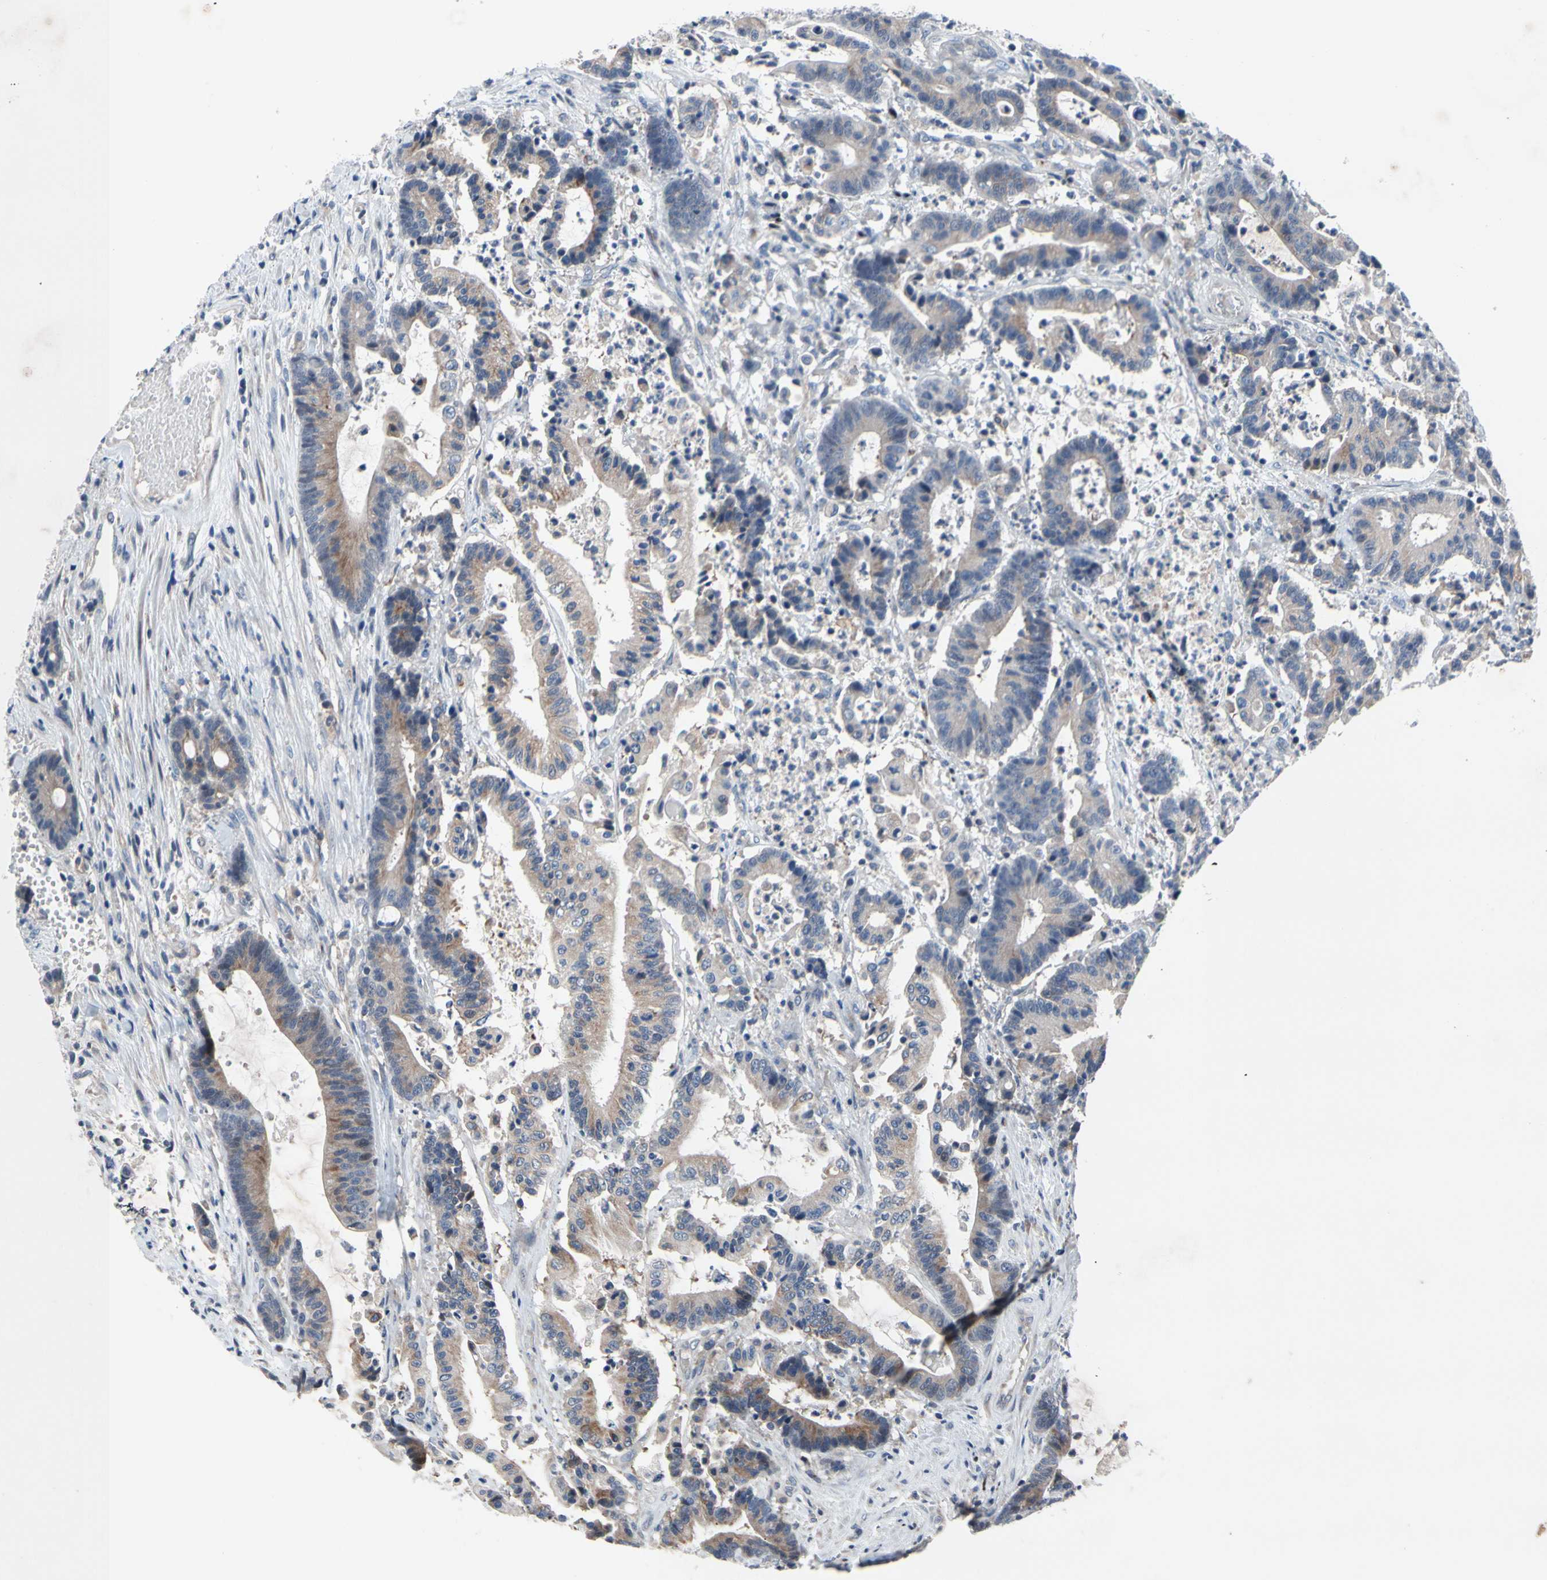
{"staining": {"intensity": "weak", "quantity": "25%-75%", "location": "cytoplasmic/membranous"}, "tissue": "colorectal cancer", "cell_type": "Tumor cells", "image_type": "cancer", "snomed": [{"axis": "morphology", "description": "Adenocarcinoma, NOS"}, {"axis": "topography", "description": "Colon"}], "caption": "Human colorectal adenocarcinoma stained for a protein (brown) demonstrates weak cytoplasmic/membranous positive positivity in approximately 25%-75% of tumor cells.", "gene": "MUTYH", "patient": {"sex": "female", "age": 84}}